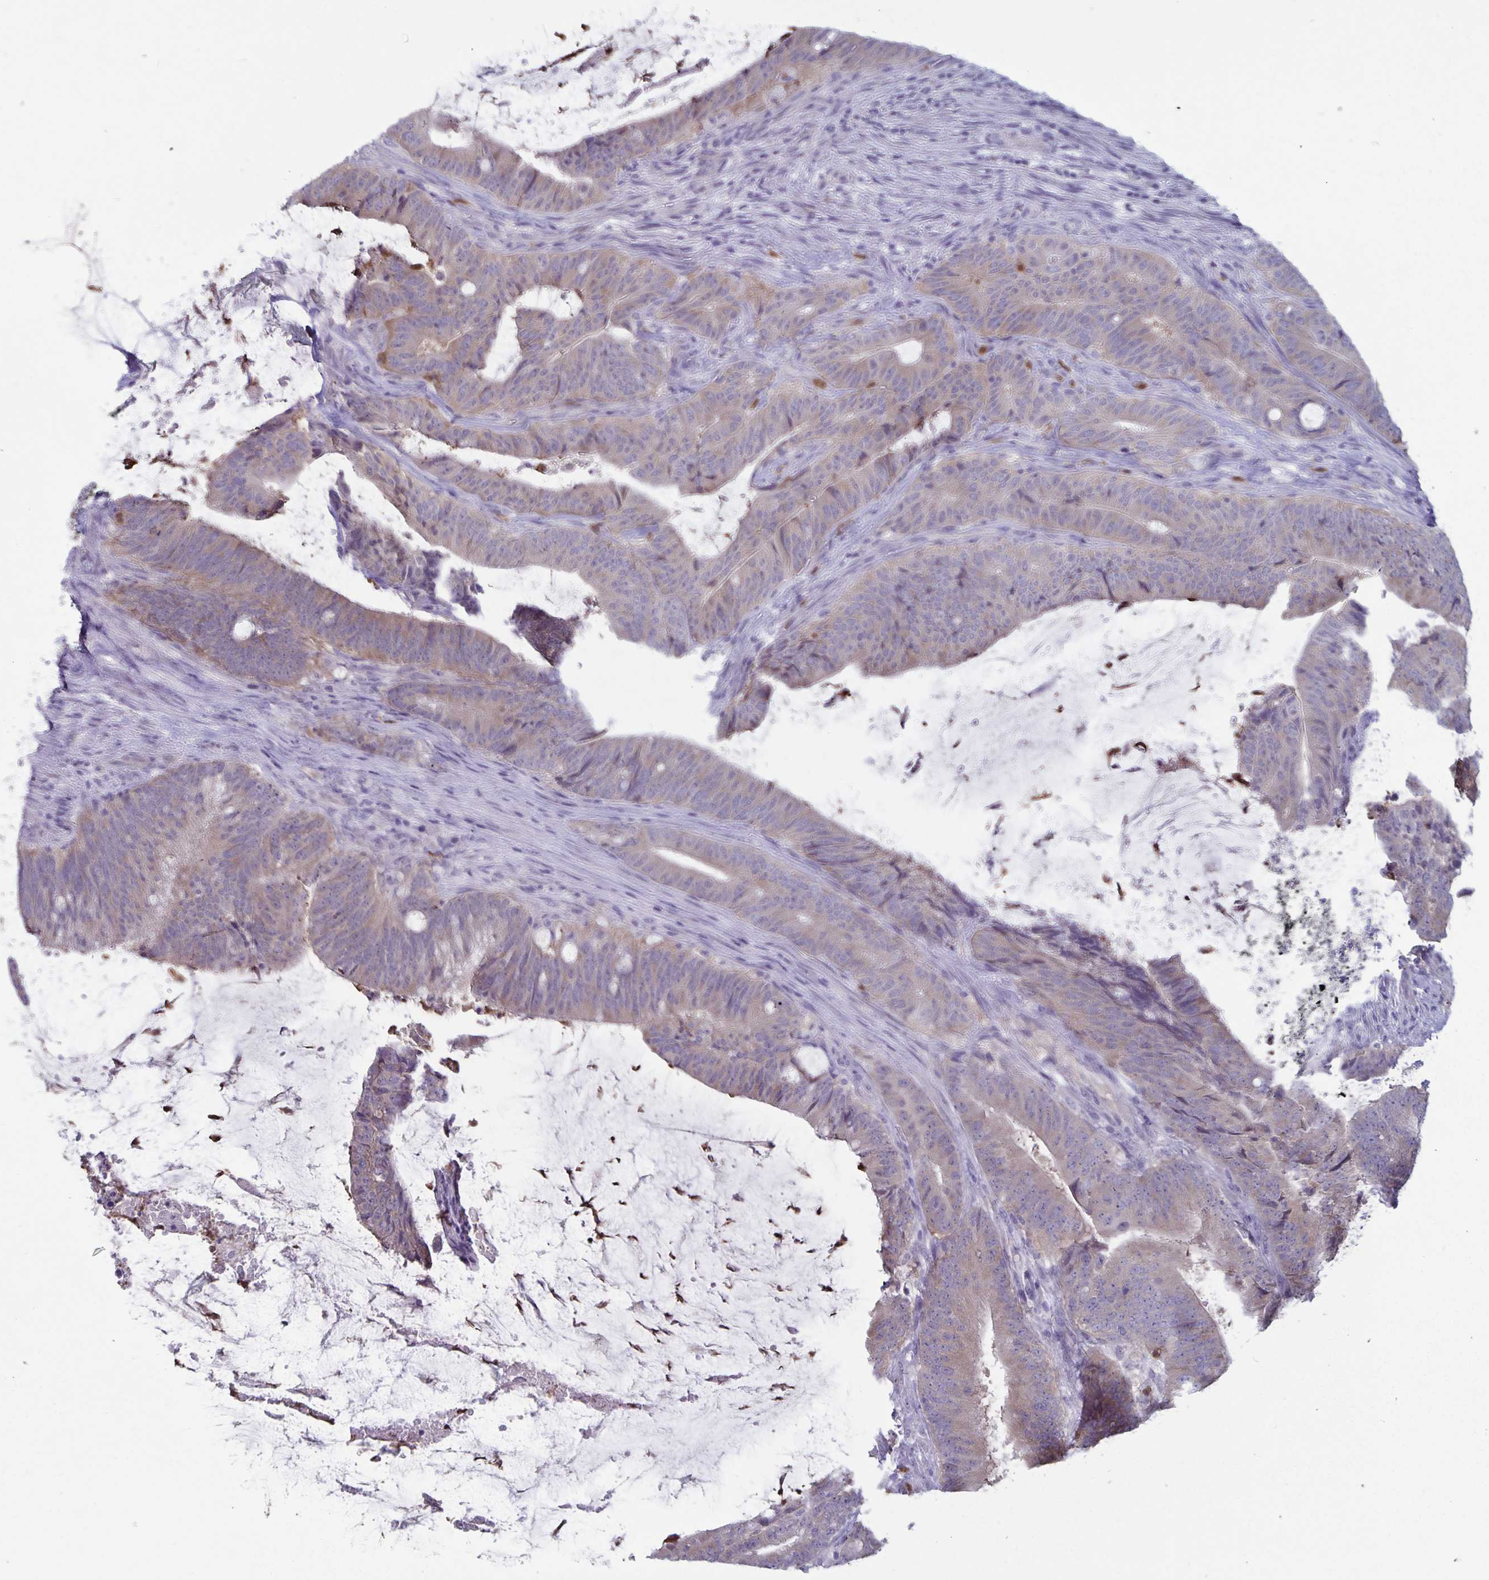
{"staining": {"intensity": "weak", "quantity": "25%-75%", "location": "cytoplasmic/membranous"}, "tissue": "colorectal cancer", "cell_type": "Tumor cells", "image_type": "cancer", "snomed": [{"axis": "morphology", "description": "Adenocarcinoma, NOS"}, {"axis": "topography", "description": "Colon"}], "caption": "Protein staining demonstrates weak cytoplasmic/membranous expression in approximately 25%-75% of tumor cells in colorectal cancer (adenocarcinoma).", "gene": "PLCB3", "patient": {"sex": "female", "age": 43}}